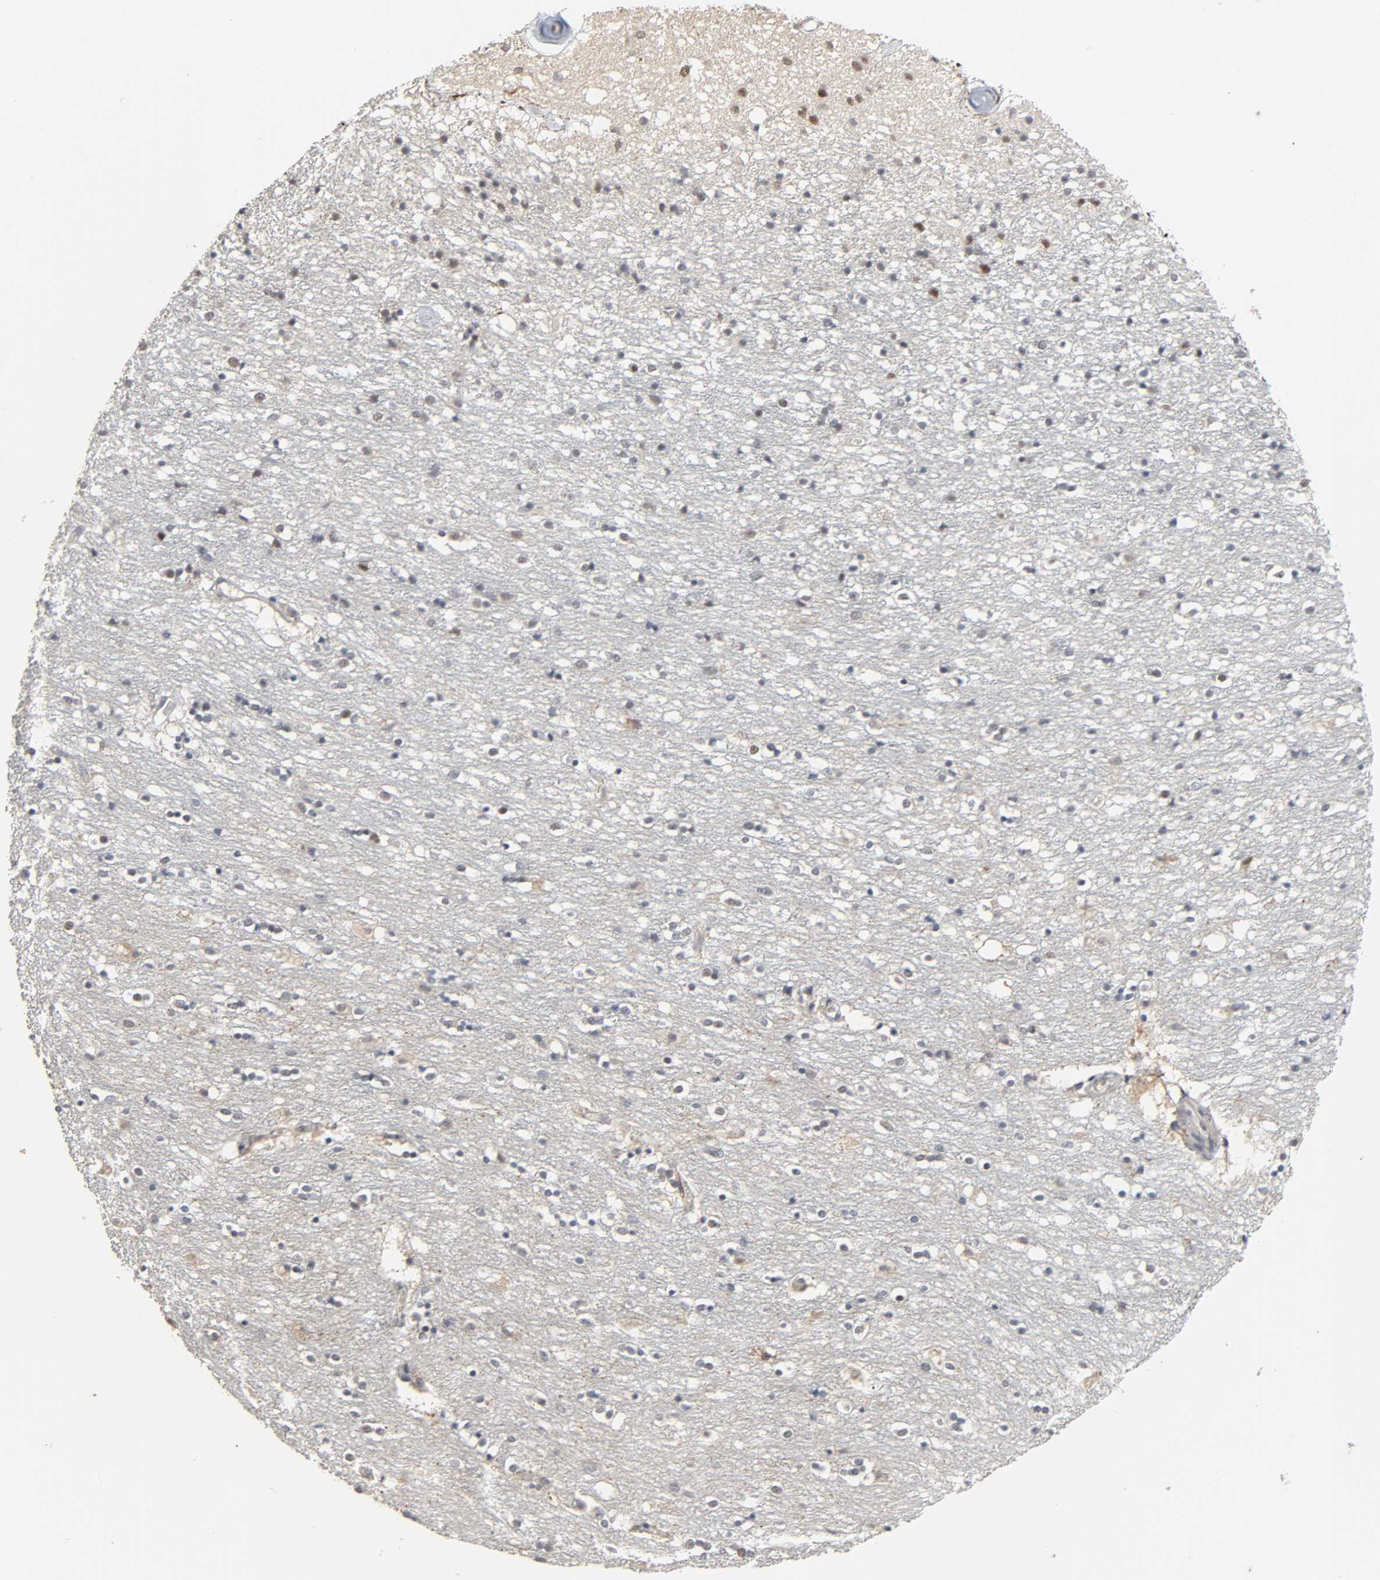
{"staining": {"intensity": "weak", "quantity": "25%-75%", "location": "nuclear"}, "tissue": "caudate", "cell_type": "Glial cells", "image_type": "normal", "snomed": [{"axis": "morphology", "description": "Normal tissue, NOS"}, {"axis": "topography", "description": "Lateral ventricle wall"}], "caption": "DAB (3,3'-diaminobenzidine) immunohistochemical staining of normal caudate displays weak nuclear protein positivity in about 25%-75% of glial cells. The protein of interest is shown in brown color, while the nuclei are stained blue.", "gene": "ZNF222", "patient": {"sex": "female", "age": 54}}